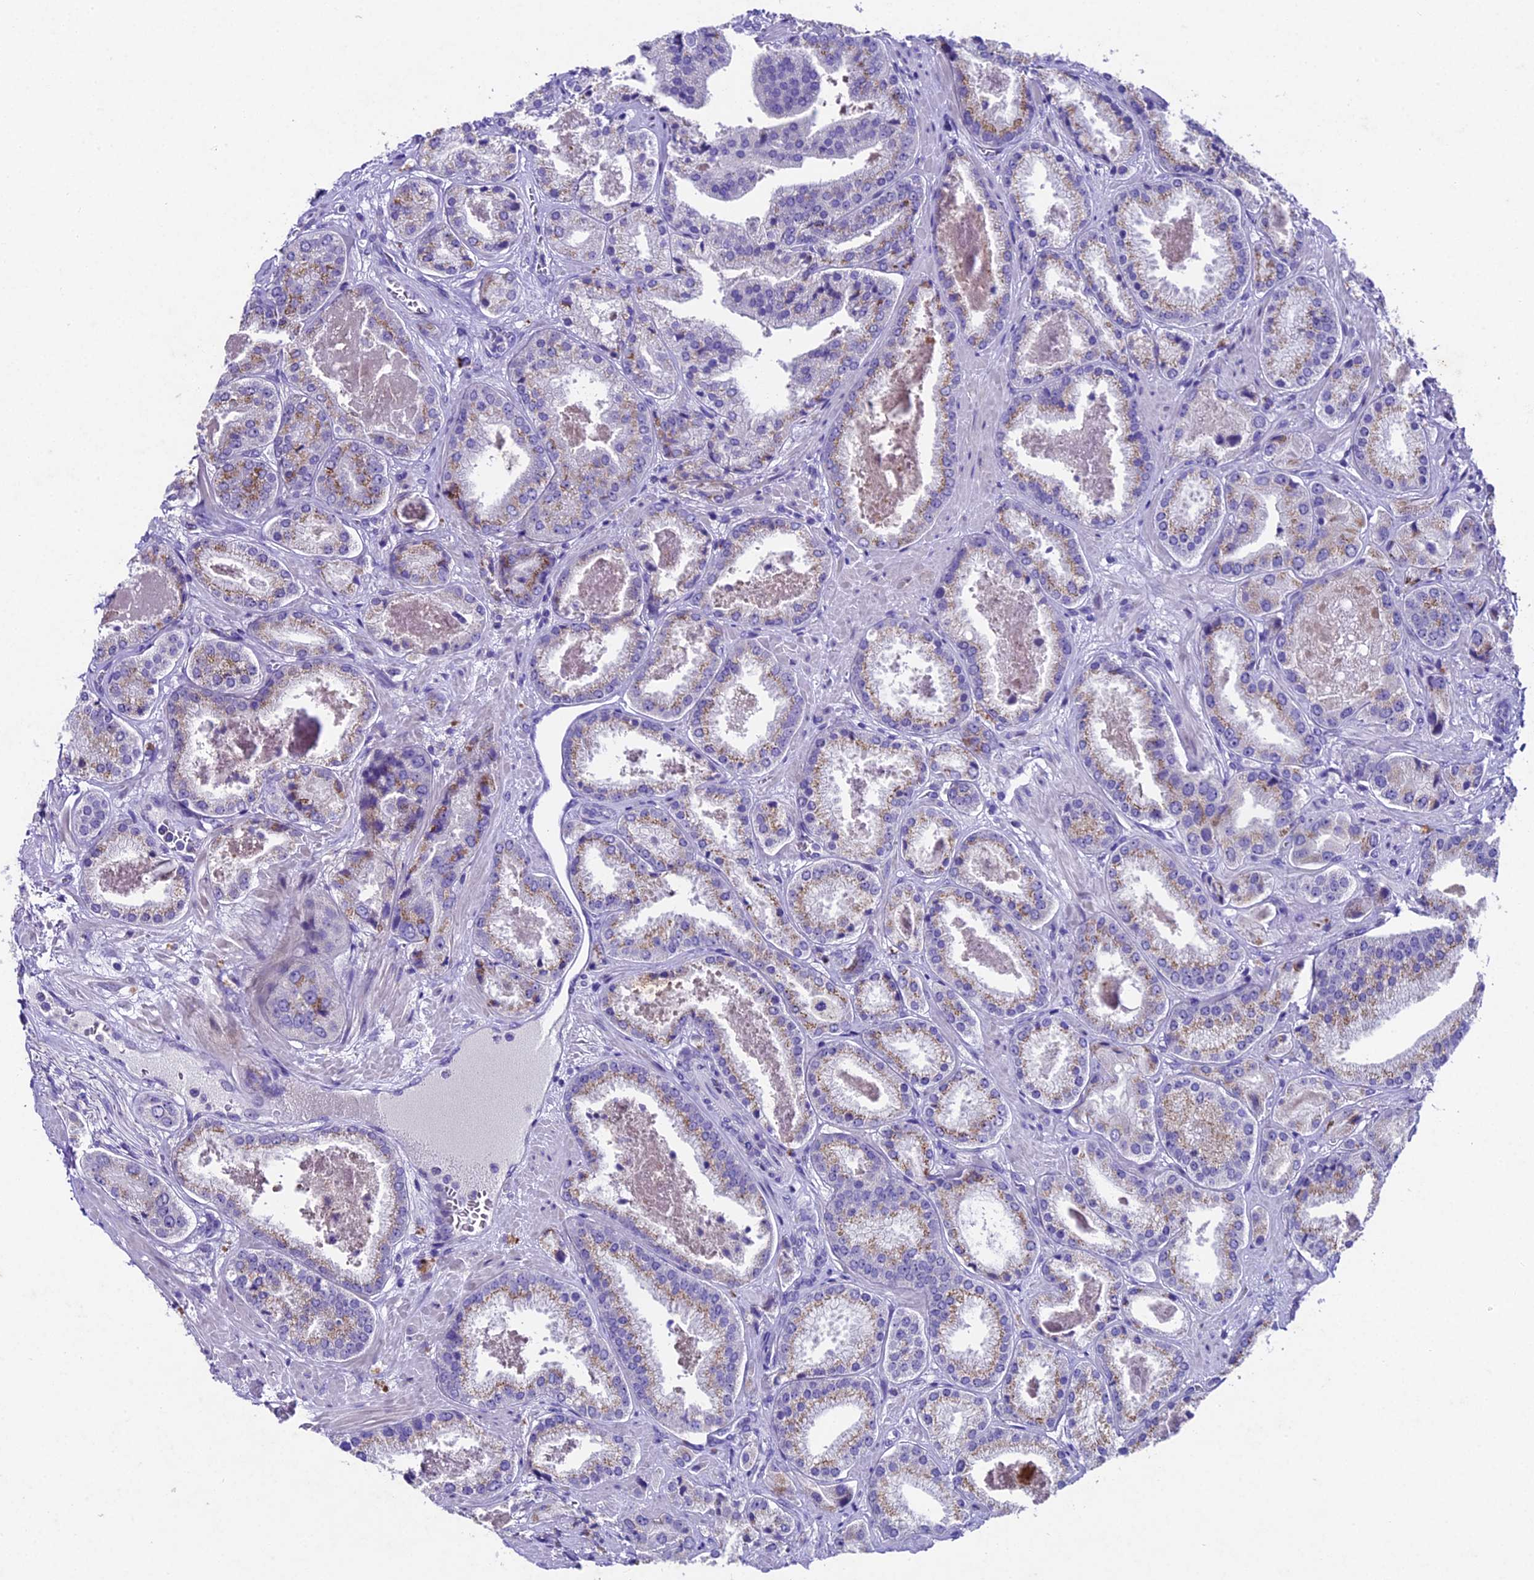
{"staining": {"intensity": "negative", "quantity": "none", "location": "none"}, "tissue": "prostate cancer", "cell_type": "Tumor cells", "image_type": "cancer", "snomed": [{"axis": "morphology", "description": "Adenocarcinoma, High grade"}, {"axis": "topography", "description": "Prostate"}], "caption": "An immunohistochemistry photomicrograph of prostate high-grade adenocarcinoma is shown. There is no staining in tumor cells of prostate high-grade adenocarcinoma.", "gene": "IFT140", "patient": {"sex": "male", "age": 63}}